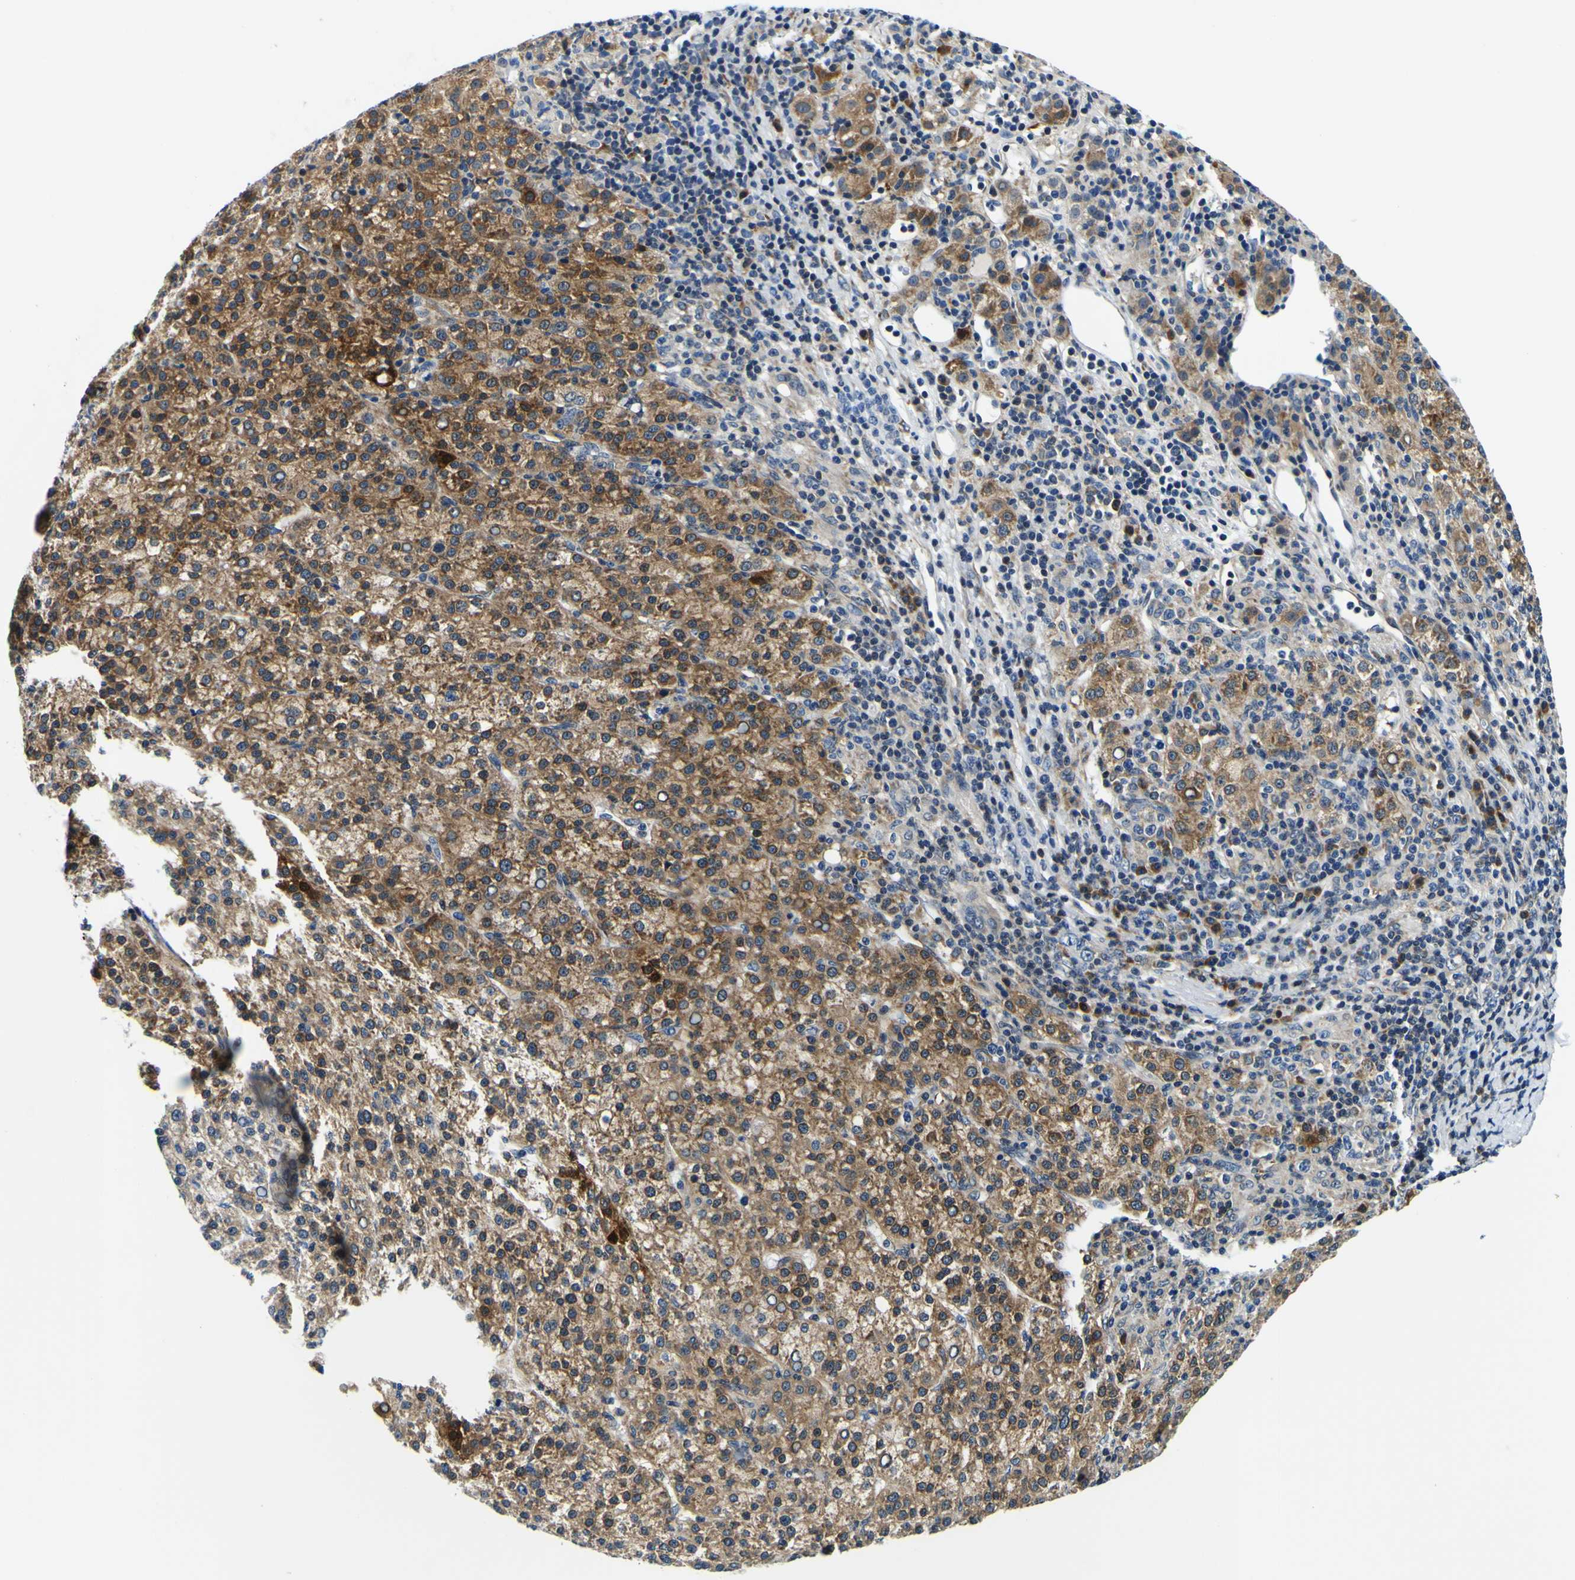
{"staining": {"intensity": "moderate", "quantity": ">75%", "location": "cytoplasmic/membranous"}, "tissue": "liver cancer", "cell_type": "Tumor cells", "image_type": "cancer", "snomed": [{"axis": "morphology", "description": "Carcinoma, Hepatocellular, NOS"}, {"axis": "topography", "description": "Liver"}], "caption": "Immunohistochemistry (DAB (3,3'-diaminobenzidine)) staining of human liver cancer reveals moderate cytoplasmic/membranous protein positivity in about >75% of tumor cells.", "gene": "NLRP3", "patient": {"sex": "female", "age": 58}}